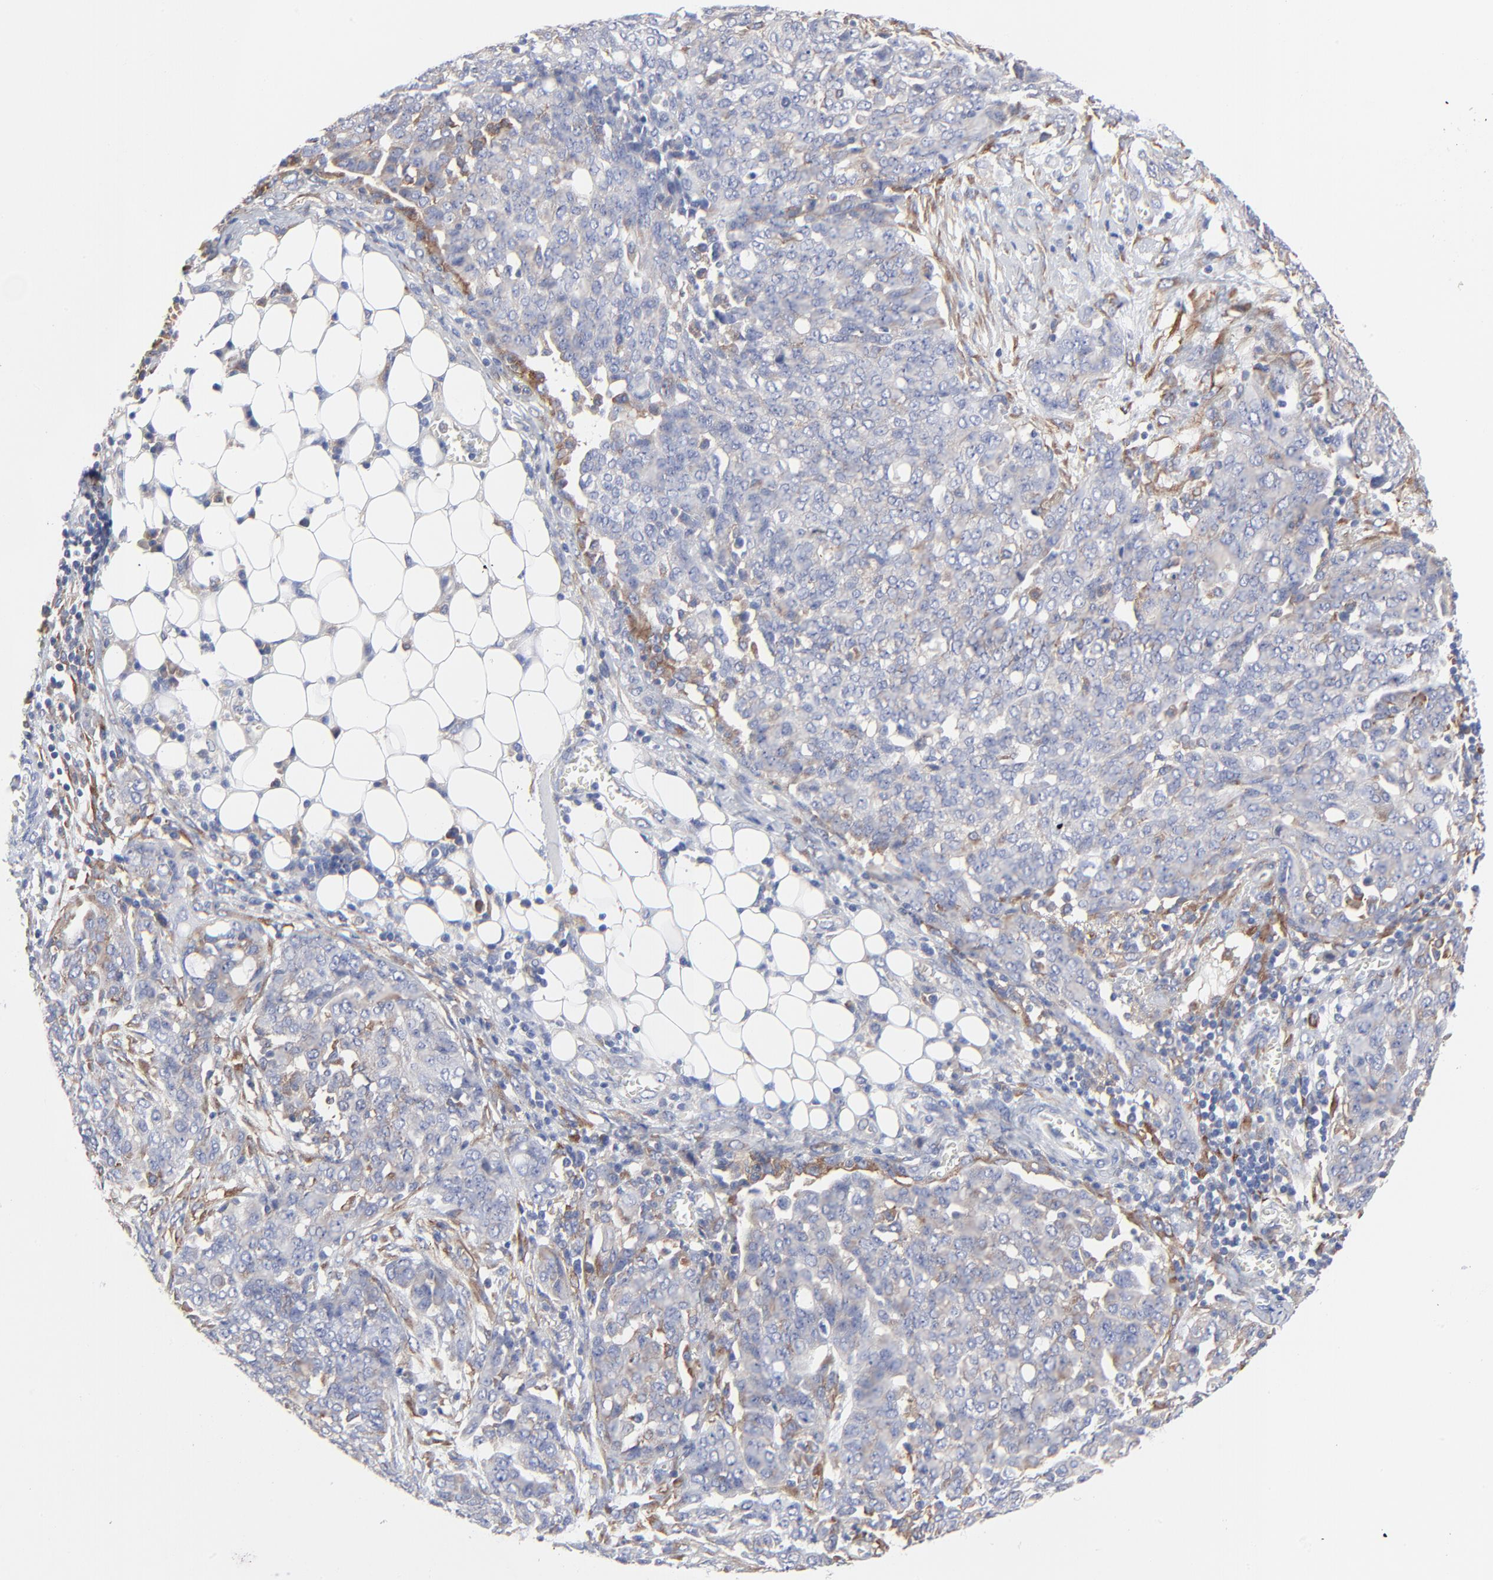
{"staining": {"intensity": "weak", "quantity": "25%-75%", "location": "cytoplasmic/membranous"}, "tissue": "ovarian cancer", "cell_type": "Tumor cells", "image_type": "cancer", "snomed": [{"axis": "morphology", "description": "Cystadenocarcinoma, serous, NOS"}, {"axis": "topography", "description": "Soft tissue"}, {"axis": "topography", "description": "Ovary"}], "caption": "Human serous cystadenocarcinoma (ovarian) stained with a brown dye demonstrates weak cytoplasmic/membranous positive positivity in about 25%-75% of tumor cells.", "gene": "STAT2", "patient": {"sex": "female", "age": 57}}